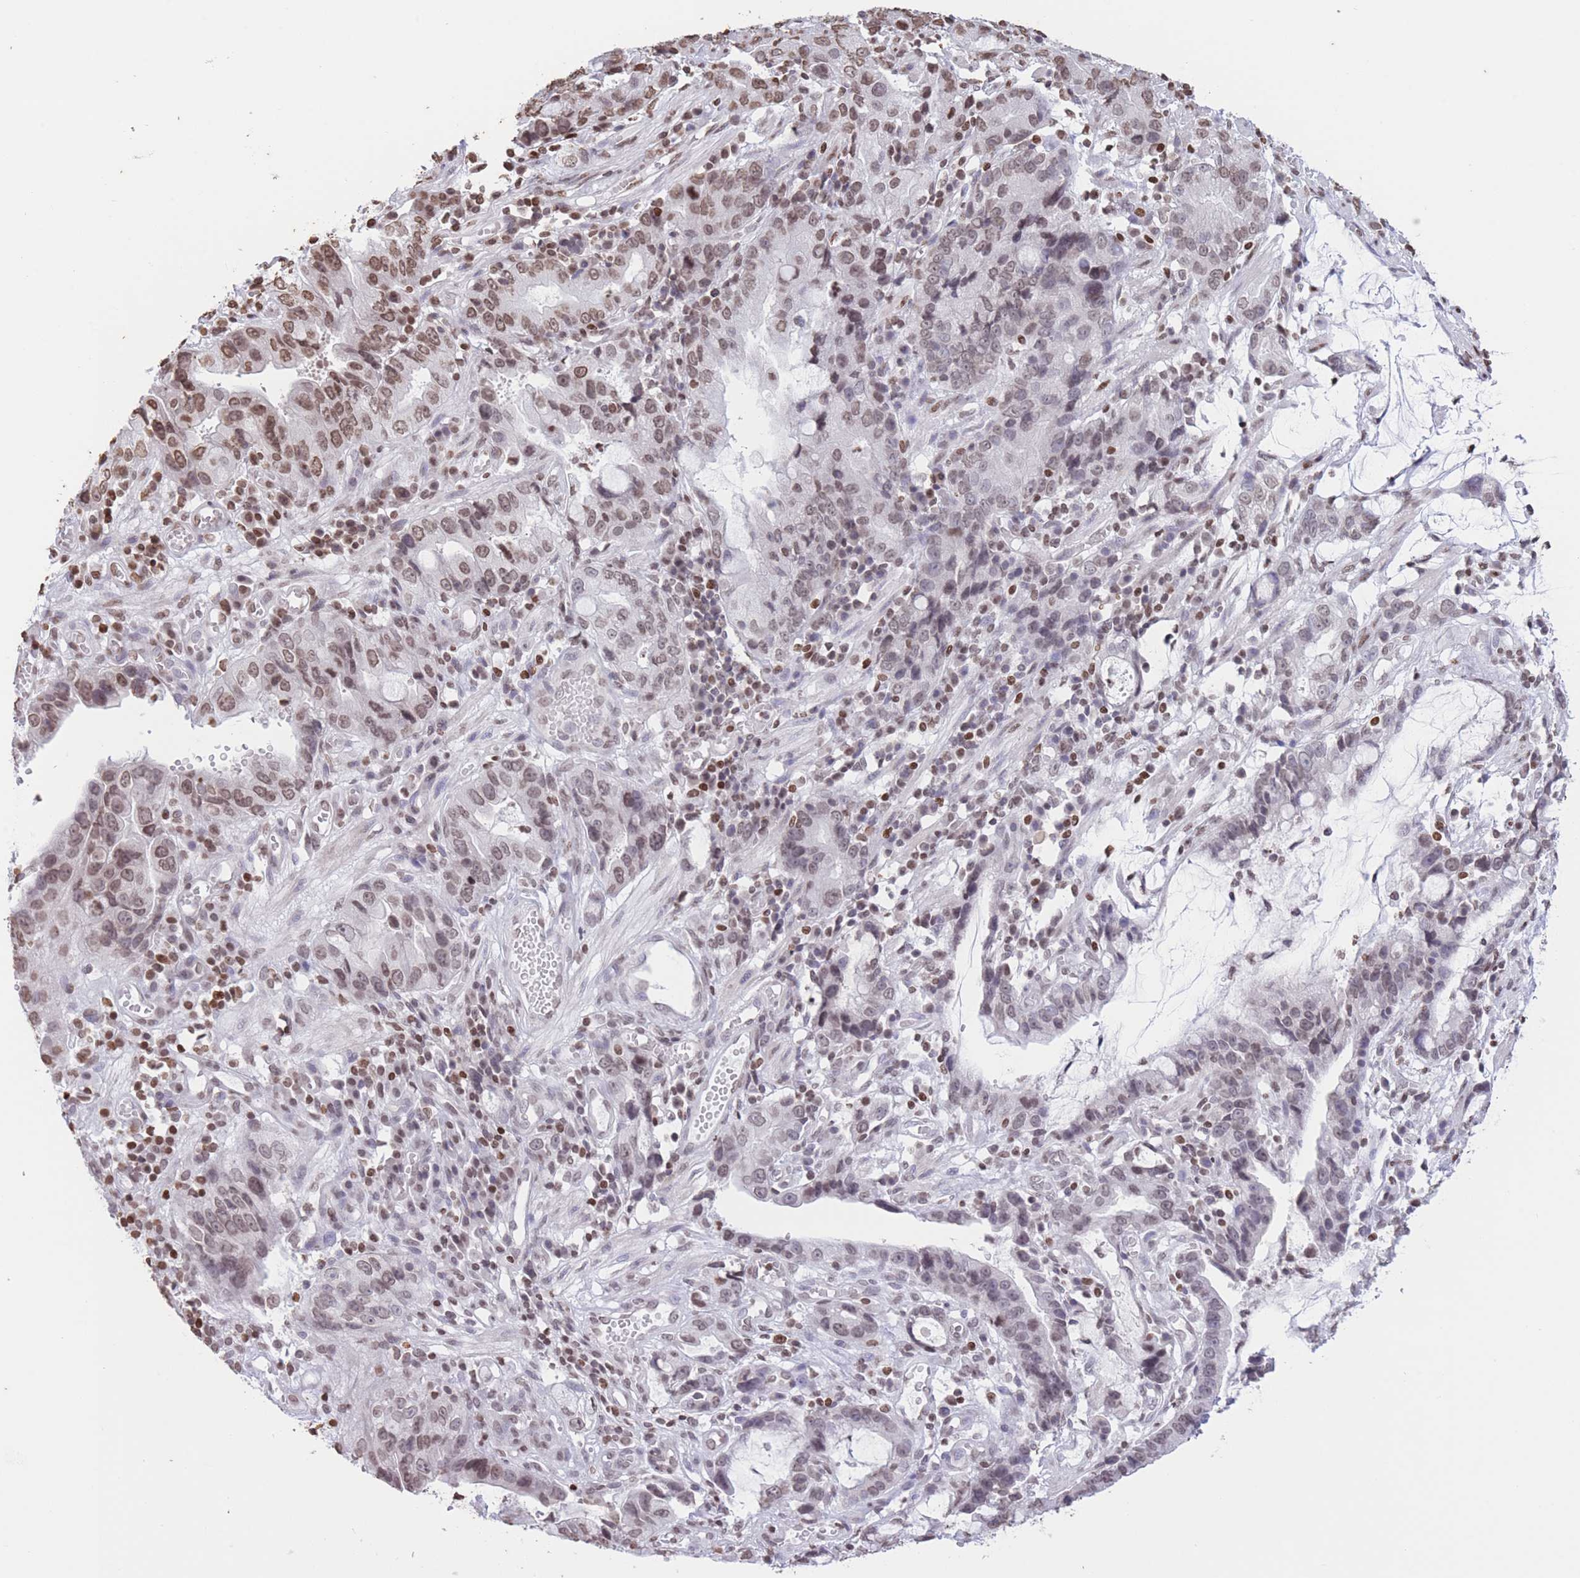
{"staining": {"intensity": "moderate", "quantity": "25%-75%", "location": "nuclear"}, "tissue": "stomach cancer", "cell_type": "Tumor cells", "image_type": "cancer", "snomed": [{"axis": "morphology", "description": "Adenocarcinoma, NOS"}, {"axis": "topography", "description": "Stomach"}], "caption": "This photomicrograph demonstrates immunohistochemistry (IHC) staining of human adenocarcinoma (stomach), with medium moderate nuclear expression in approximately 25%-75% of tumor cells.", "gene": "H2BC11", "patient": {"sex": "male", "age": 55}}